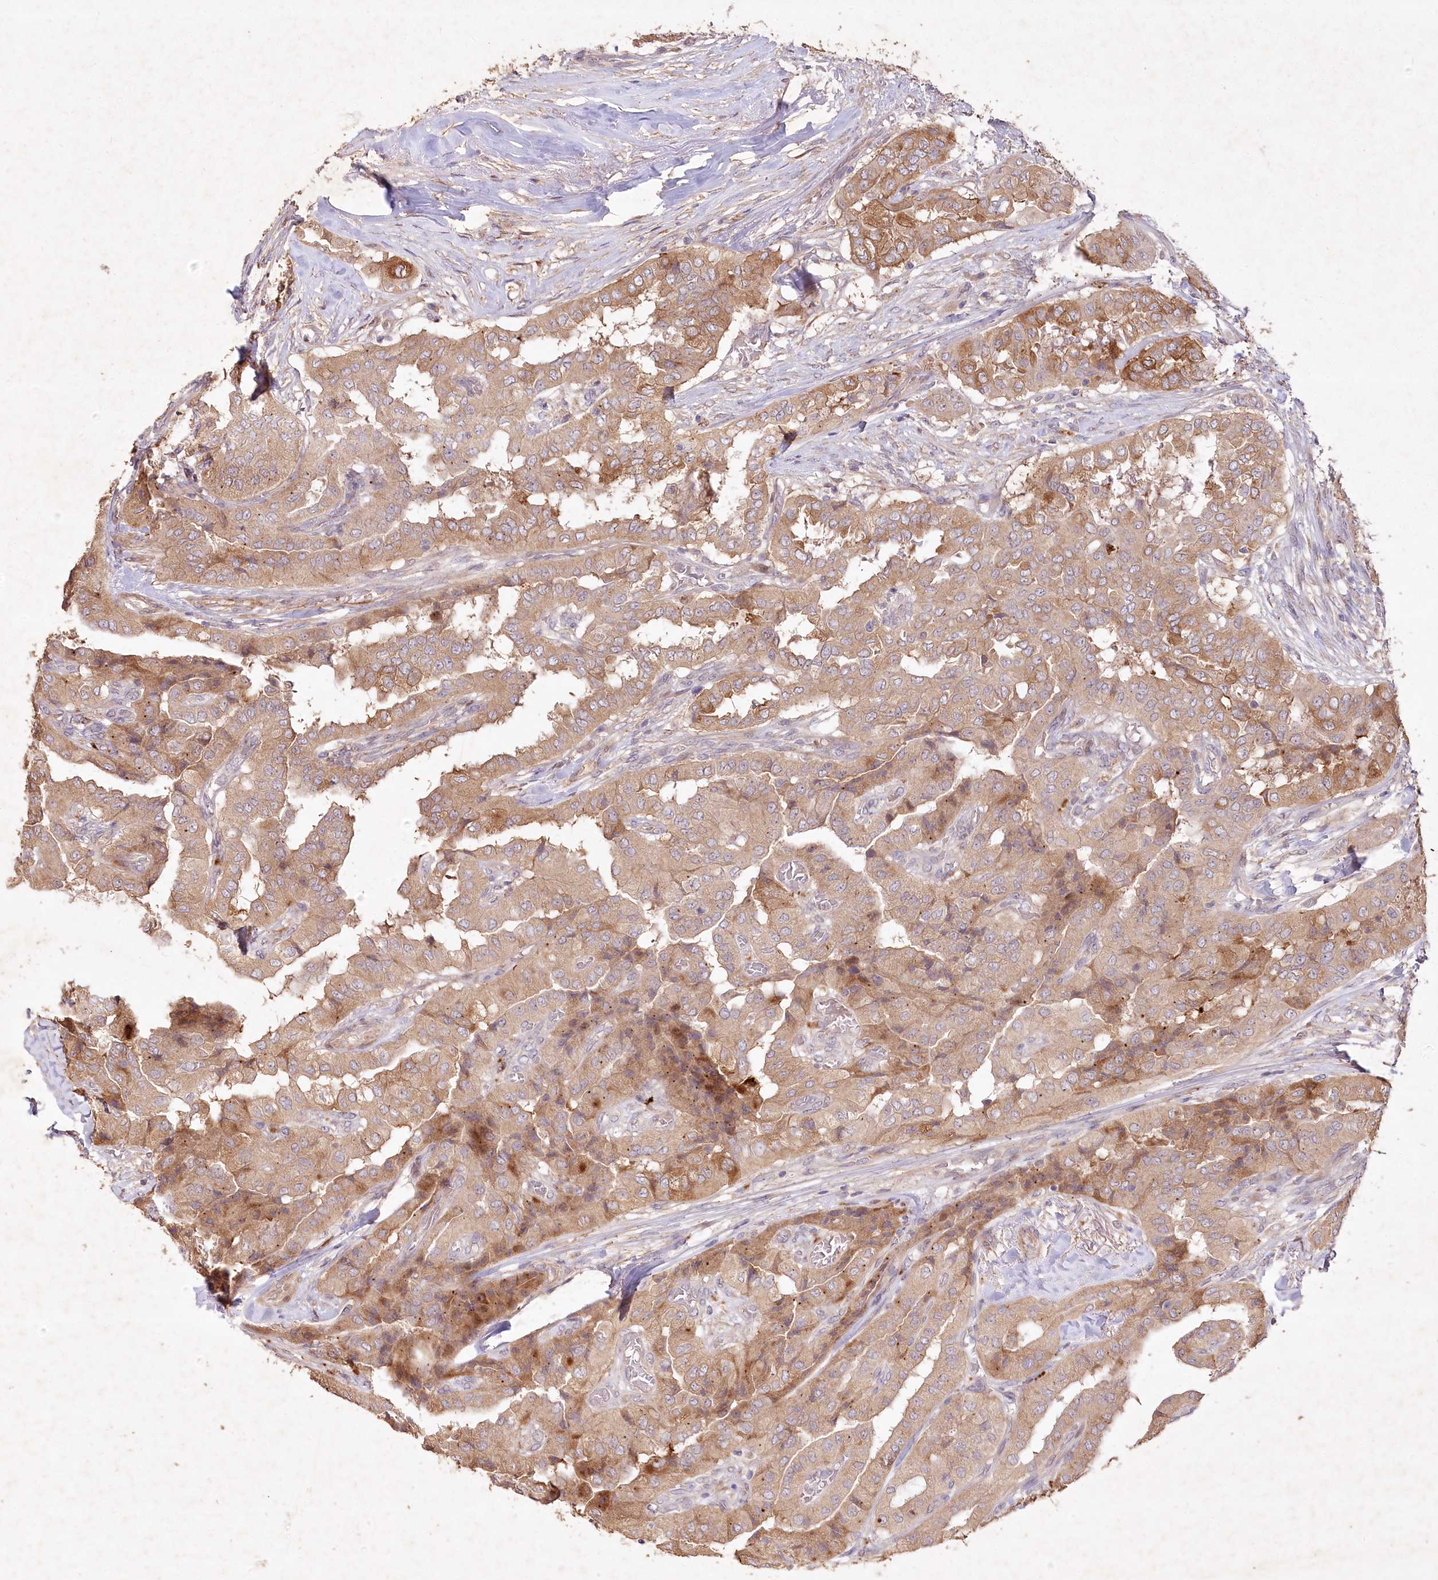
{"staining": {"intensity": "moderate", "quantity": ">75%", "location": "cytoplasmic/membranous"}, "tissue": "thyroid cancer", "cell_type": "Tumor cells", "image_type": "cancer", "snomed": [{"axis": "morphology", "description": "Papillary adenocarcinoma, NOS"}, {"axis": "topography", "description": "Thyroid gland"}], "caption": "Protein staining of thyroid papillary adenocarcinoma tissue displays moderate cytoplasmic/membranous staining in about >75% of tumor cells.", "gene": "IRAK1BP1", "patient": {"sex": "female", "age": 59}}